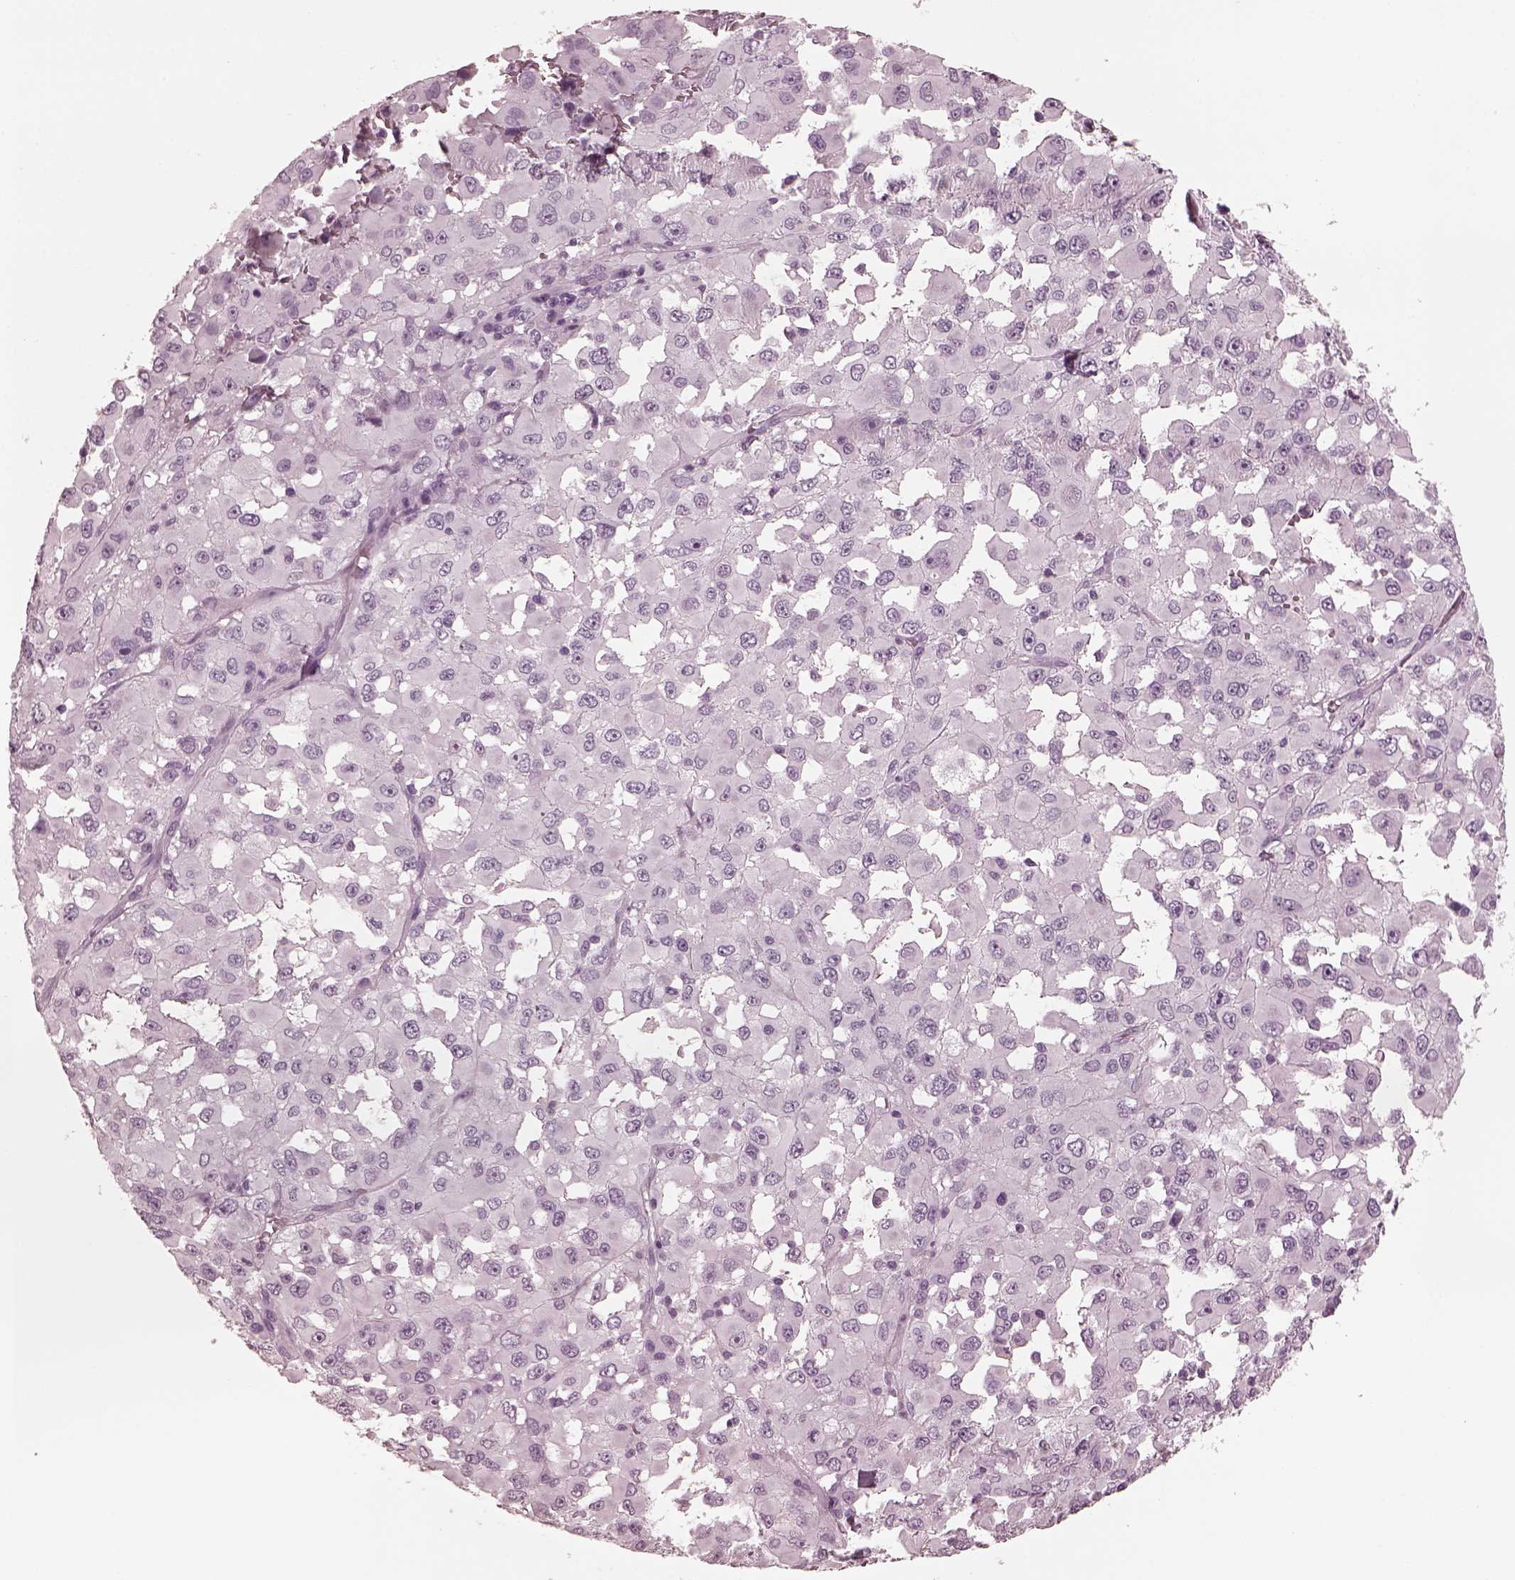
{"staining": {"intensity": "negative", "quantity": "none", "location": "none"}, "tissue": "melanoma", "cell_type": "Tumor cells", "image_type": "cancer", "snomed": [{"axis": "morphology", "description": "Malignant melanoma, Metastatic site"}, {"axis": "topography", "description": "Lymph node"}], "caption": "High magnification brightfield microscopy of melanoma stained with DAB (3,3'-diaminobenzidine) (brown) and counterstained with hematoxylin (blue): tumor cells show no significant expression.", "gene": "CGA", "patient": {"sex": "male", "age": 50}}